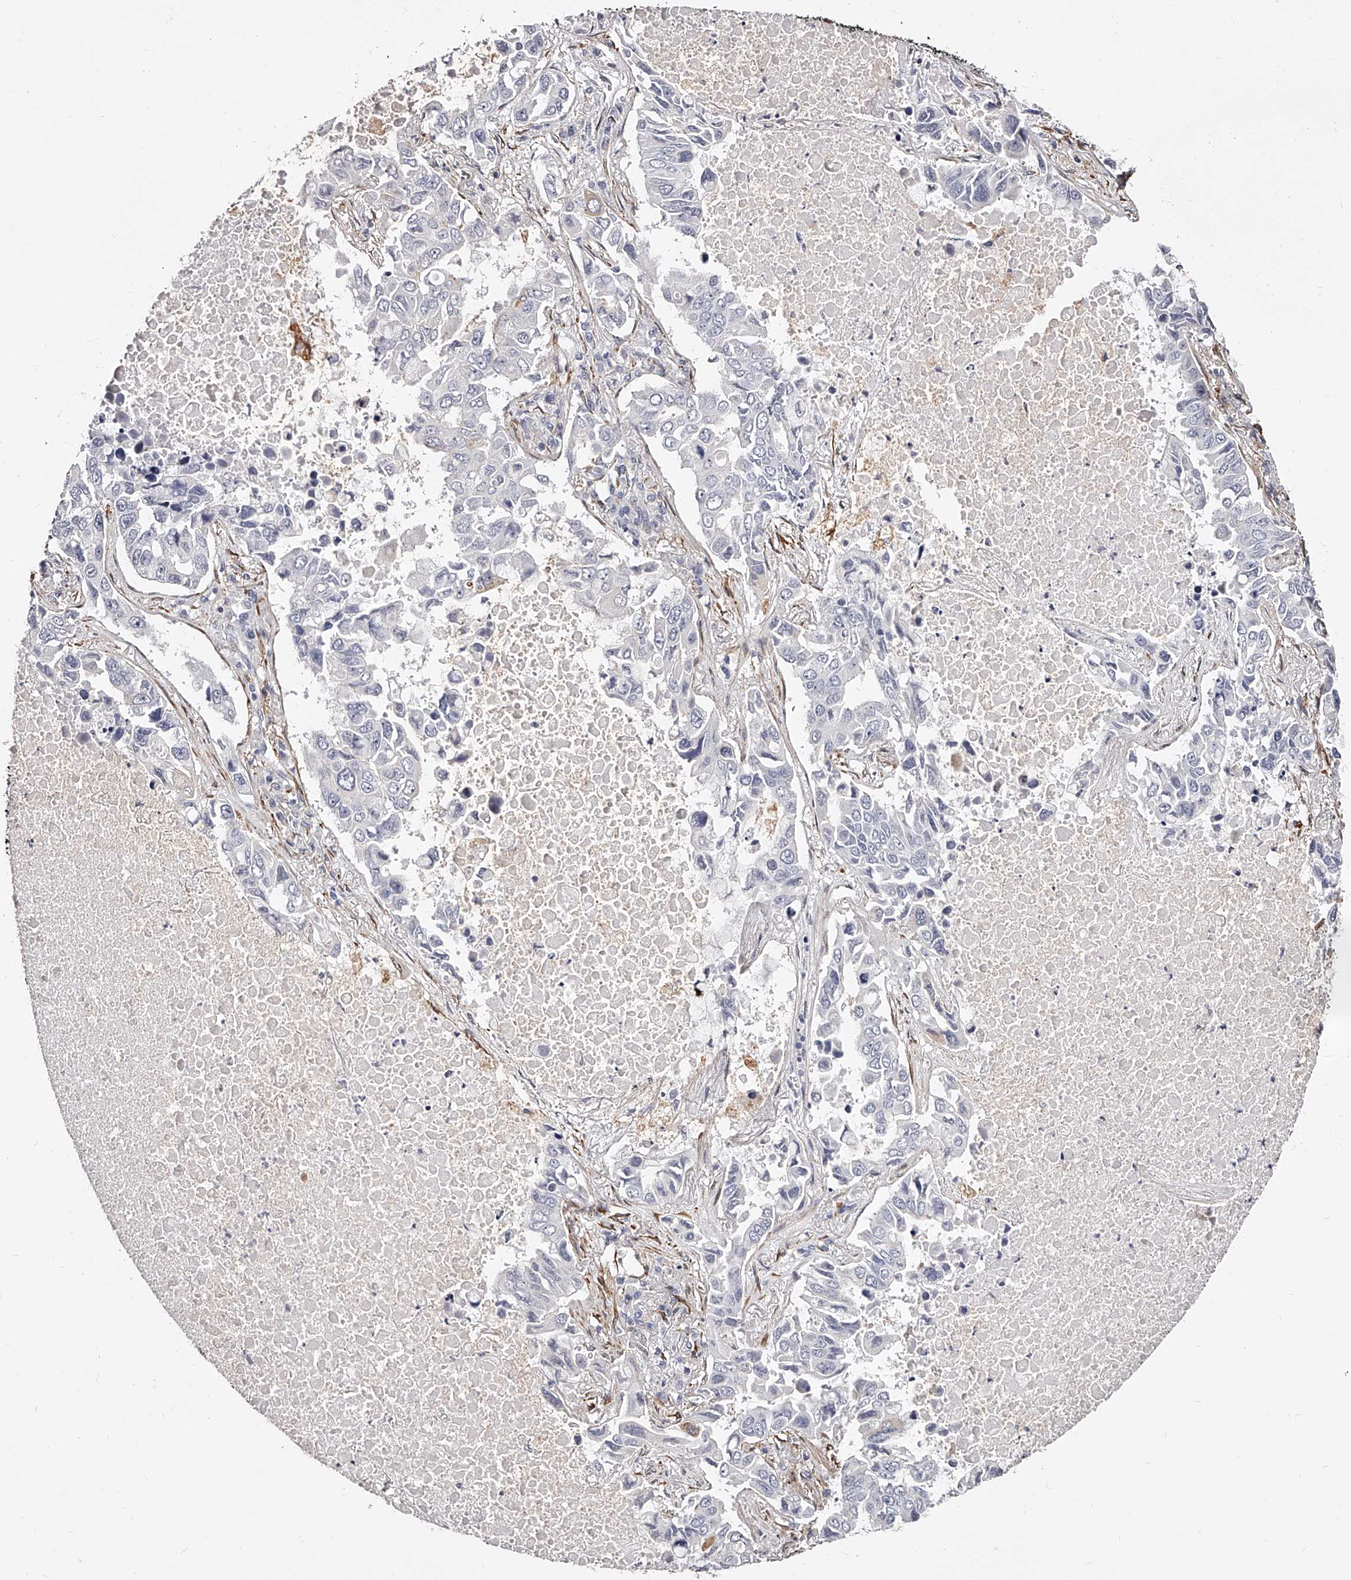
{"staining": {"intensity": "negative", "quantity": "none", "location": "none"}, "tissue": "lung cancer", "cell_type": "Tumor cells", "image_type": "cancer", "snomed": [{"axis": "morphology", "description": "Adenocarcinoma, NOS"}, {"axis": "topography", "description": "Lung"}], "caption": "Immunohistochemistry (IHC) image of human lung cancer (adenocarcinoma) stained for a protein (brown), which shows no staining in tumor cells.", "gene": "CD82", "patient": {"sex": "male", "age": 64}}